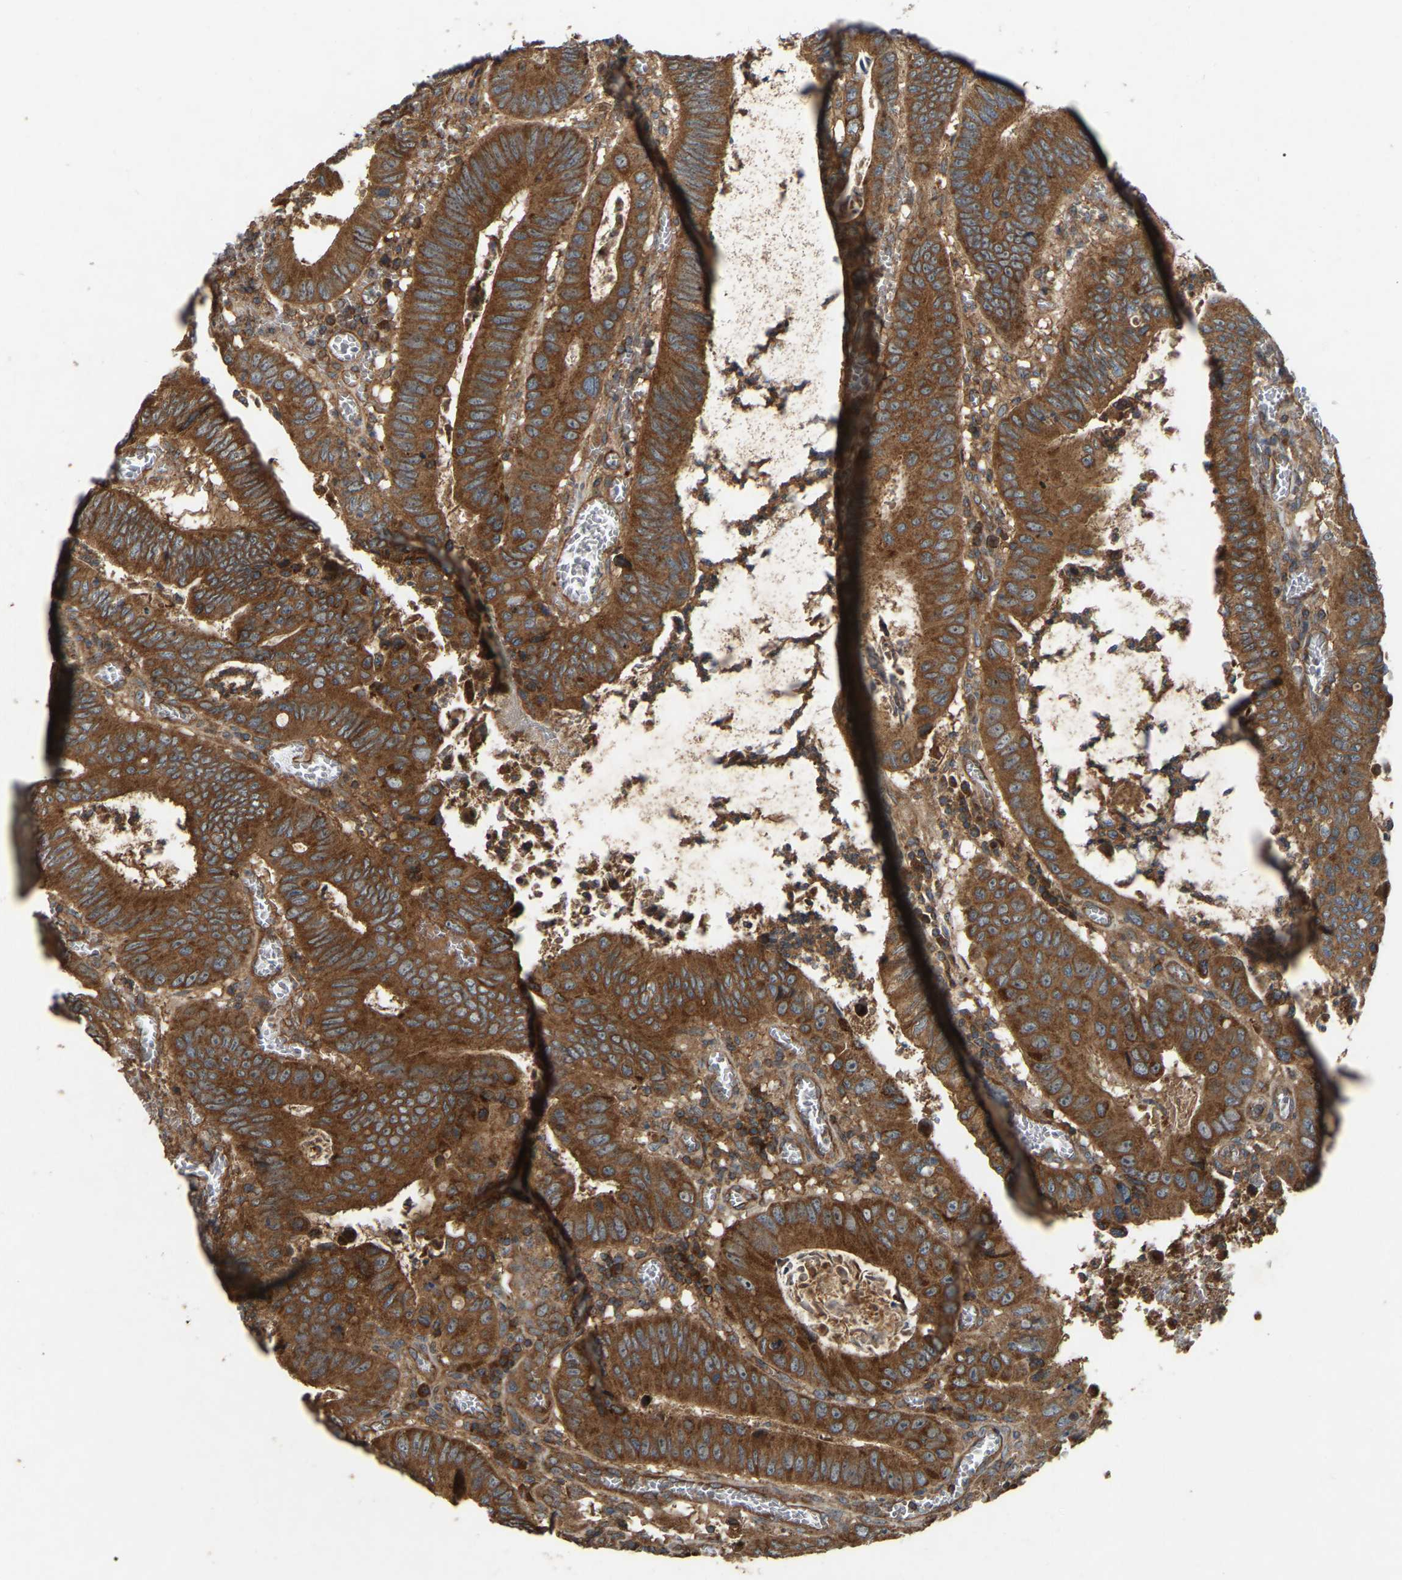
{"staining": {"intensity": "strong", "quantity": ">75%", "location": "cytoplasmic/membranous"}, "tissue": "colorectal cancer", "cell_type": "Tumor cells", "image_type": "cancer", "snomed": [{"axis": "morphology", "description": "Inflammation, NOS"}, {"axis": "morphology", "description": "Adenocarcinoma, NOS"}, {"axis": "topography", "description": "Colon"}], "caption": "IHC staining of colorectal cancer, which displays high levels of strong cytoplasmic/membranous staining in about >75% of tumor cells indicating strong cytoplasmic/membranous protein positivity. The staining was performed using DAB (brown) for protein detection and nuclei were counterstained in hematoxylin (blue).", "gene": "SAMD9L", "patient": {"sex": "male", "age": 72}}